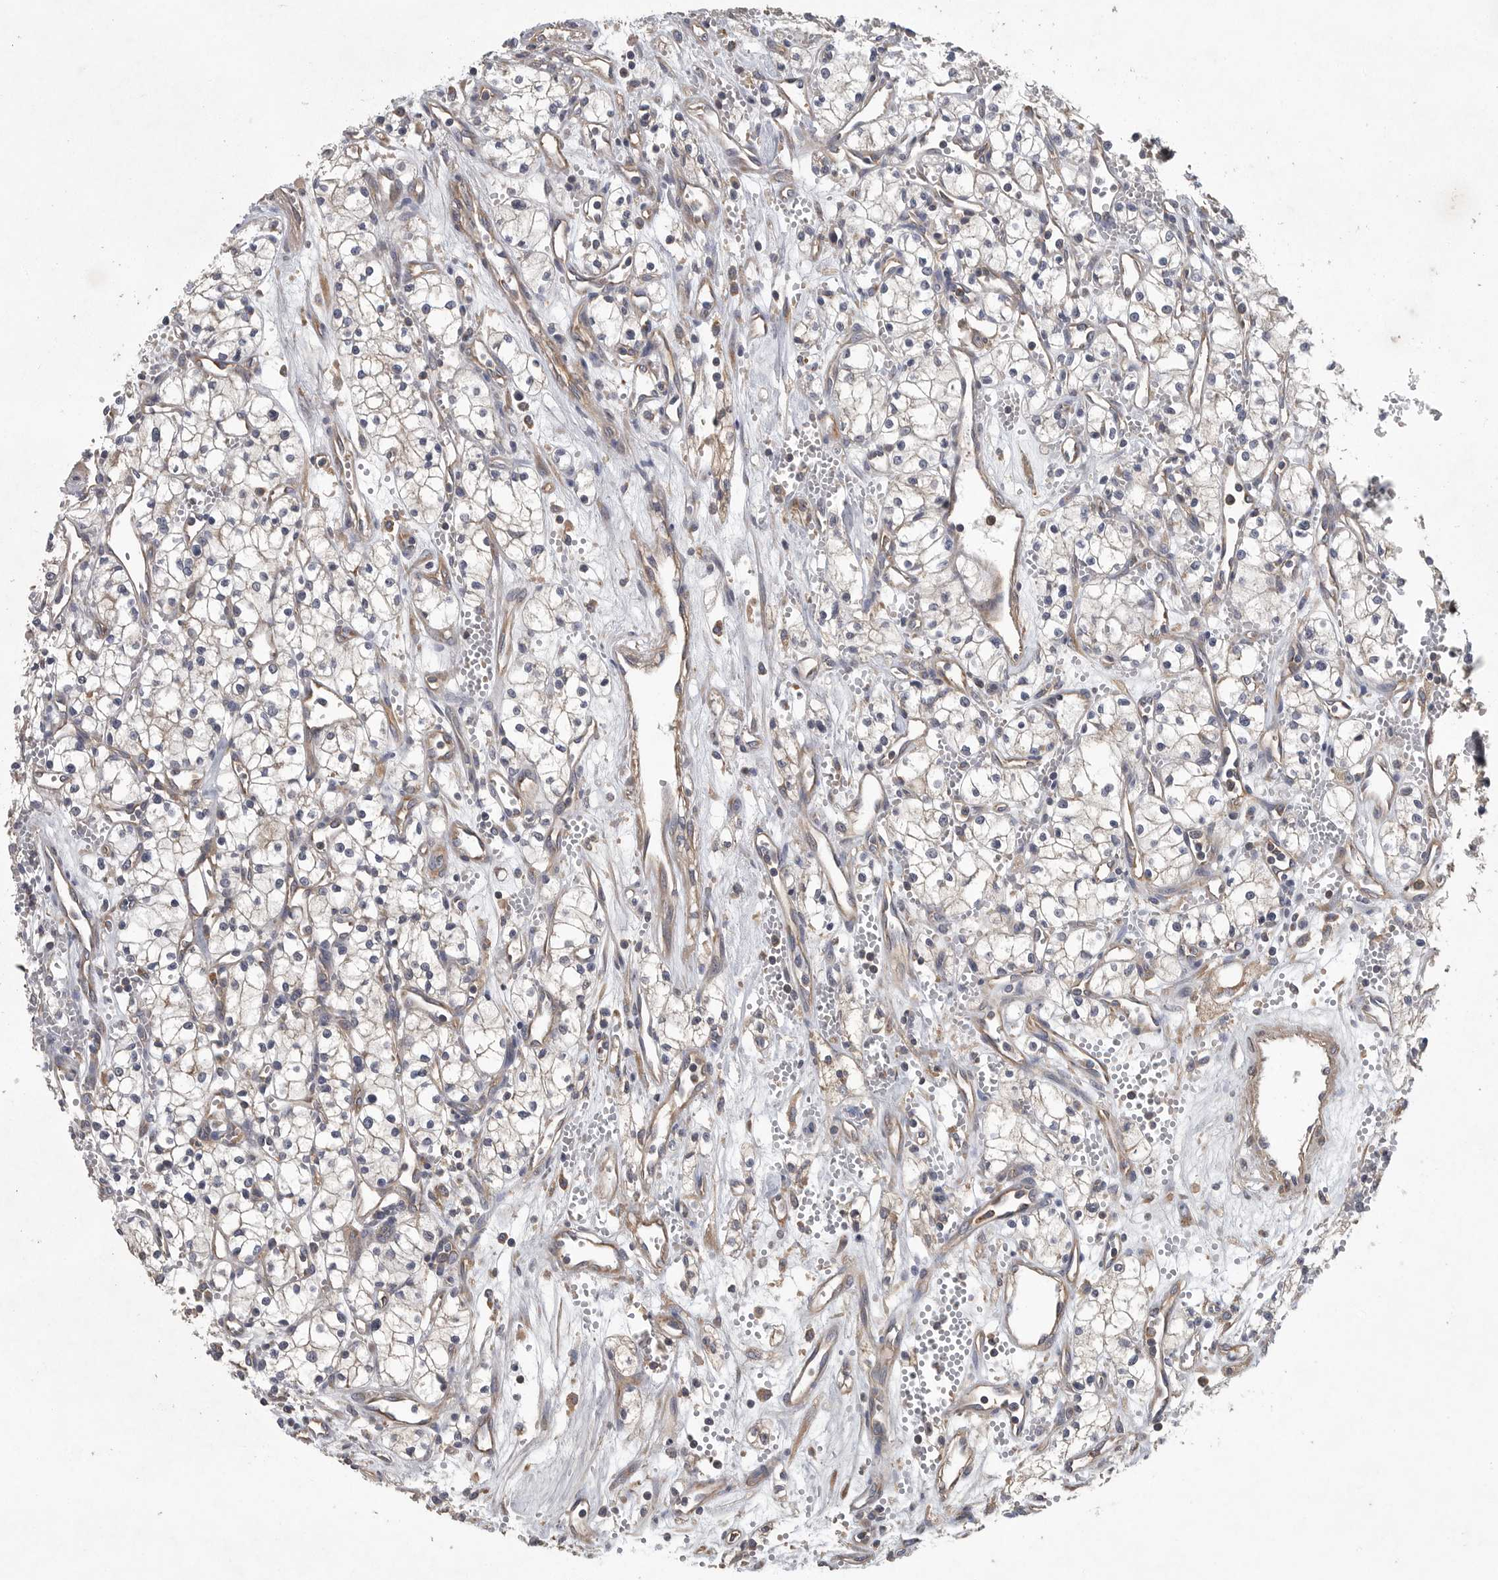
{"staining": {"intensity": "weak", "quantity": "<25%", "location": "cytoplasmic/membranous"}, "tissue": "renal cancer", "cell_type": "Tumor cells", "image_type": "cancer", "snomed": [{"axis": "morphology", "description": "Adenocarcinoma, NOS"}, {"axis": "topography", "description": "Kidney"}], "caption": "Tumor cells are negative for brown protein staining in renal cancer (adenocarcinoma).", "gene": "OXR1", "patient": {"sex": "male", "age": 59}}